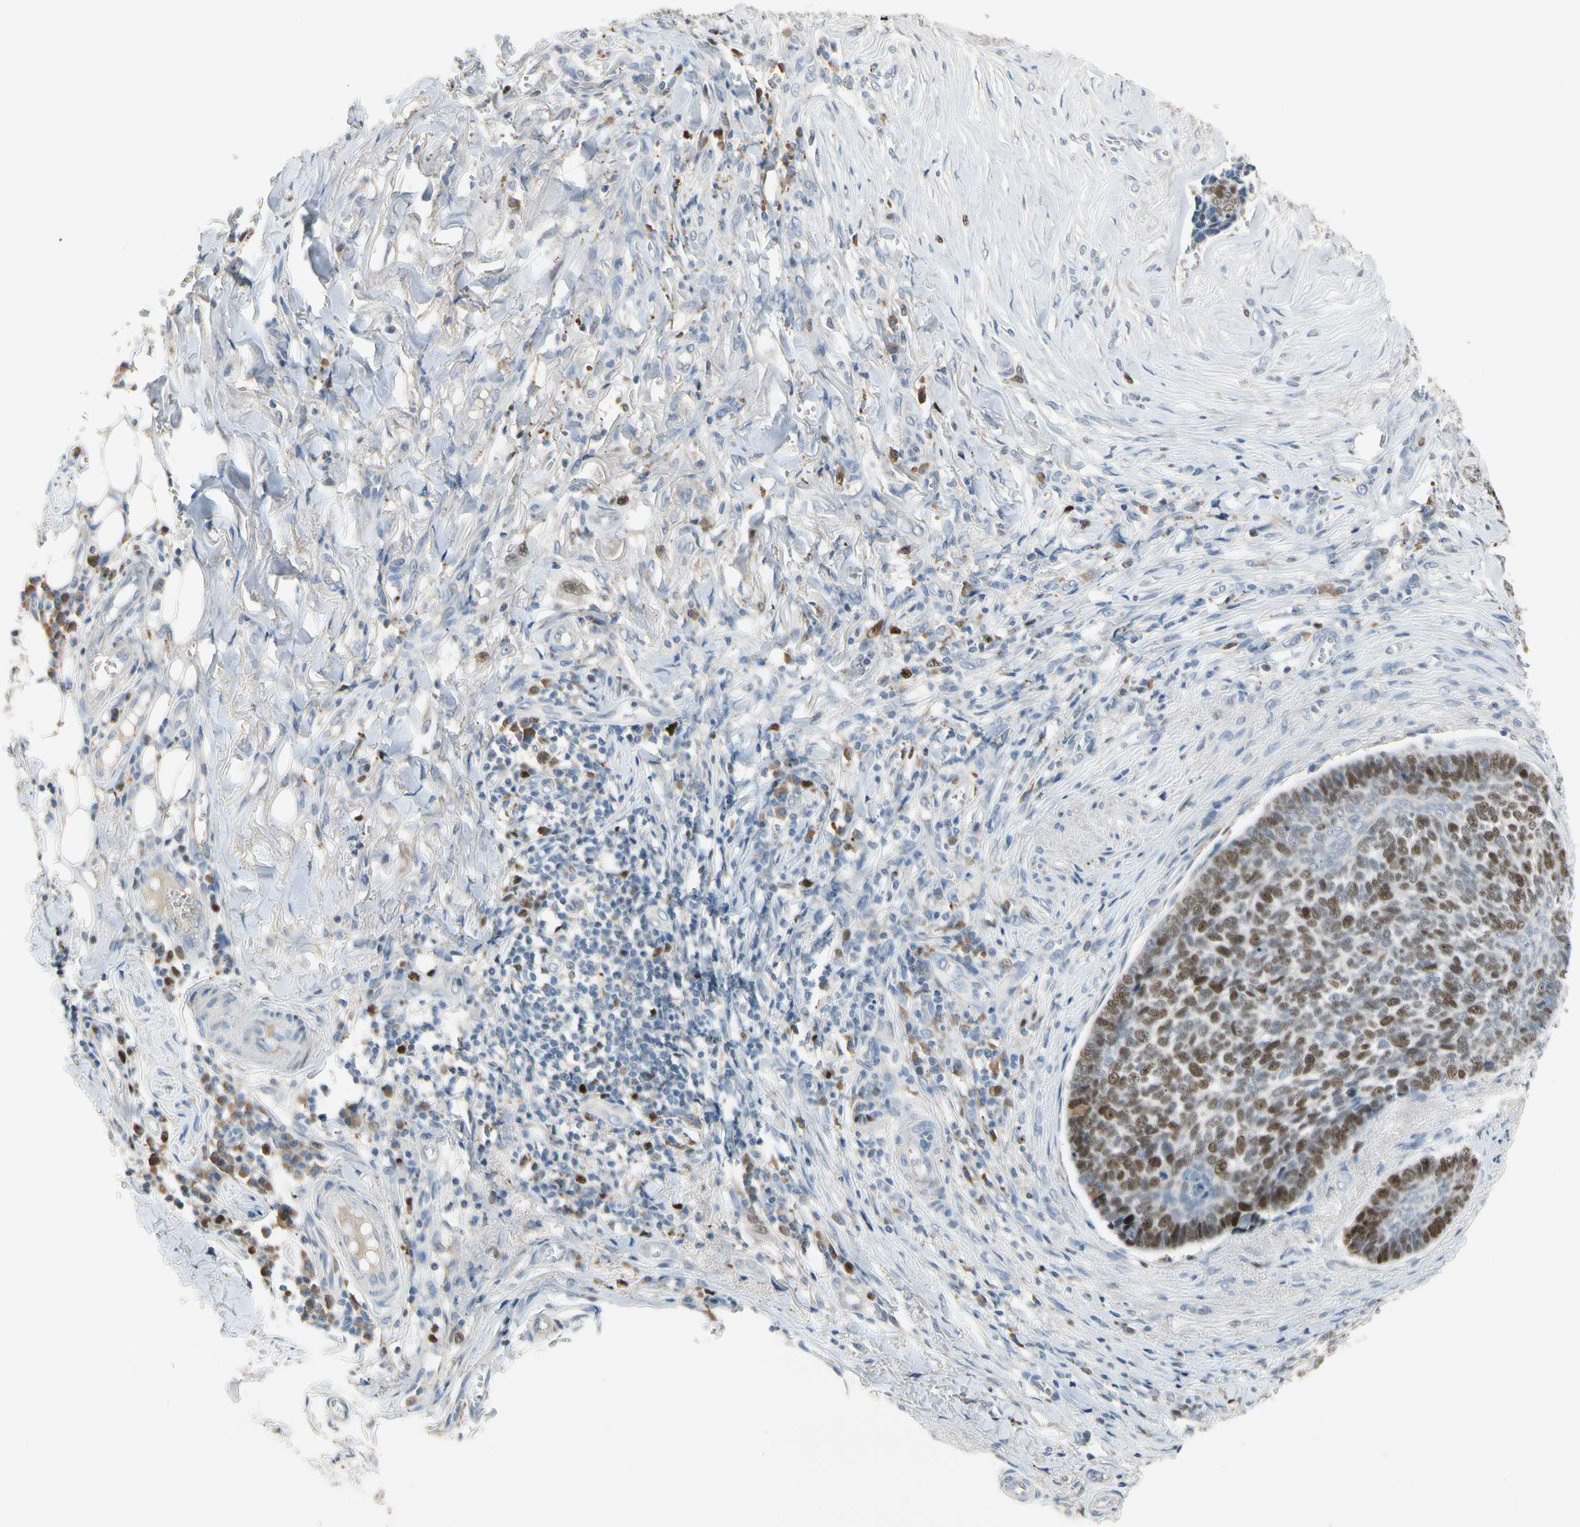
{"staining": {"intensity": "moderate", "quantity": "25%-75%", "location": "nuclear"}, "tissue": "skin cancer", "cell_type": "Tumor cells", "image_type": "cancer", "snomed": [{"axis": "morphology", "description": "Basal cell carcinoma"}, {"axis": "topography", "description": "Skin"}], "caption": "Human skin basal cell carcinoma stained for a protein (brown) displays moderate nuclear positive positivity in approximately 25%-75% of tumor cells.", "gene": "ZKSCAN4", "patient": {"sex": "male", "age": 84}}